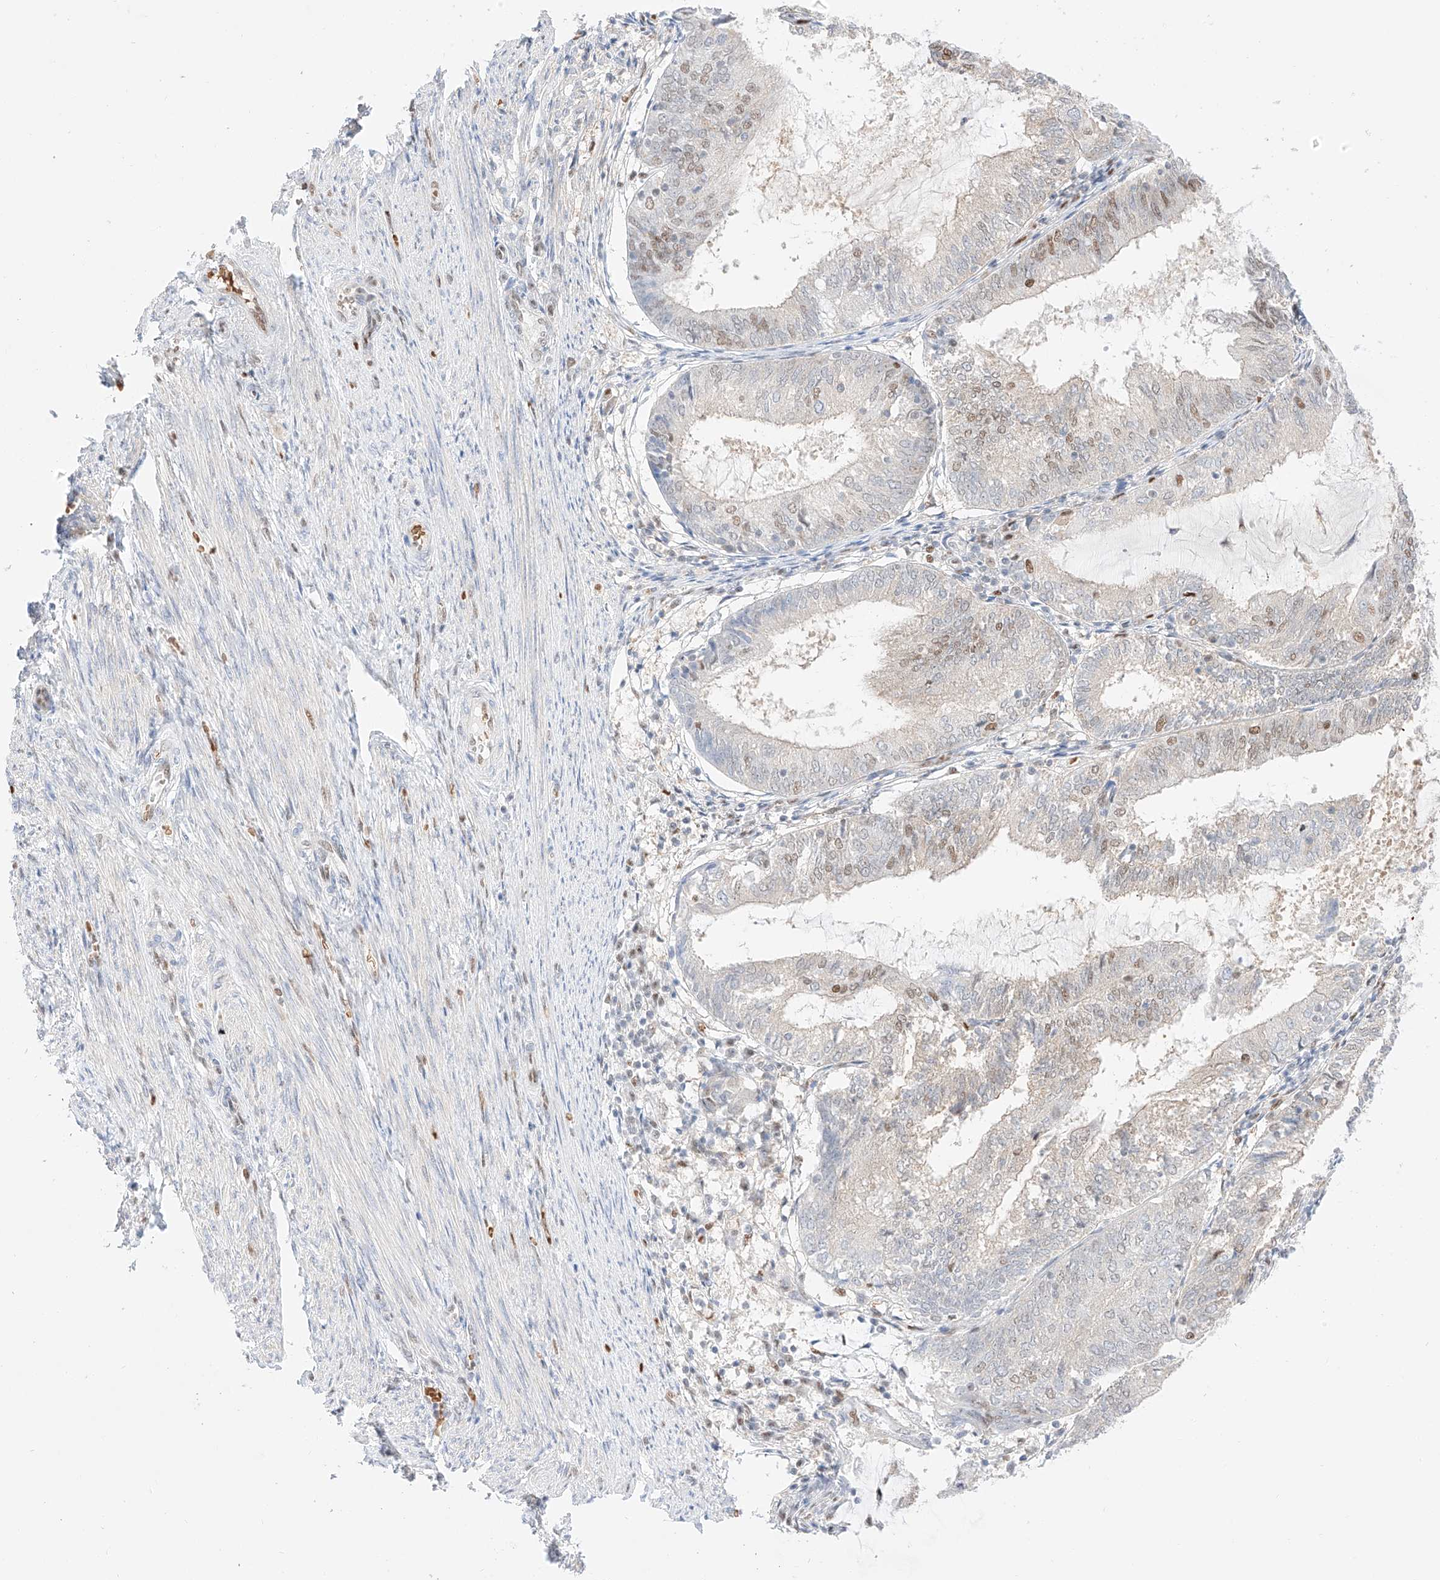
{"staining": {"intensity": "moderate", "quantity": "<25%", "location": "nuclear"}, "tissue": "endometrial cancer", "cell_type": "Tumor cells", "image_type": "cancer", "snomed": [{"axis": "morphology", "description": "Adenocarcinoma, NOS"}, {"axis": "topography", "description": "Endometrium"}], "caption": "Protein expression by immunohistochemistry reveals moderate nuclear positivity in about <25% of tumor cells in endometrial cancer (adenocarcinoma).", "gene": "APIP", "patient": {"sex": "female", "age": 81}}